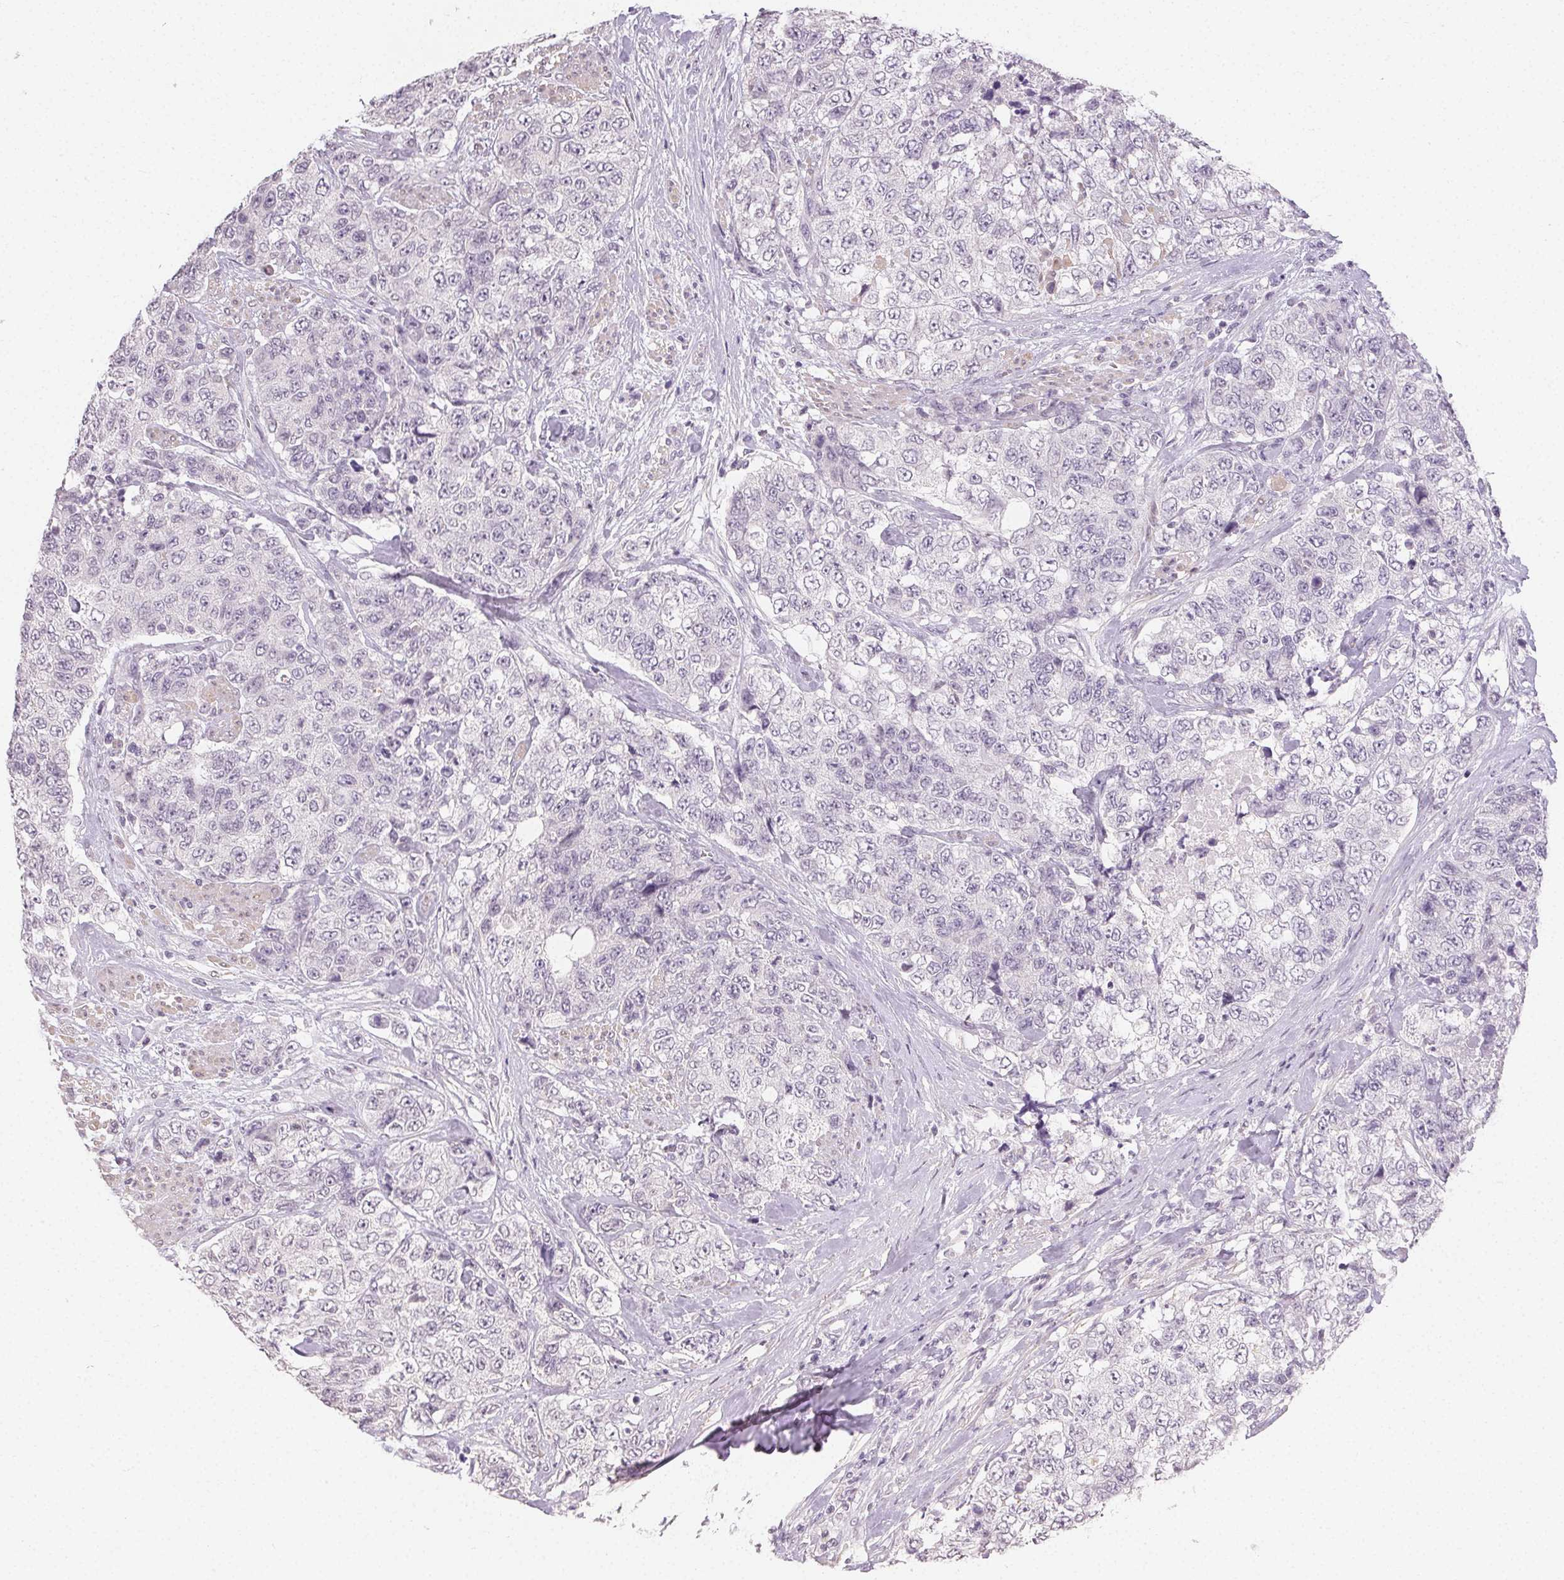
{"staining": {"intensity": "negative", "quantity": "none", "location": "none"}, "tissue": "urothelial cancer", "cell_type": "Tumor cells", "image_type": "cancer", "snomed": [{"axis": "morphology", "description": "Urothelial carcinoma, High grade"}, {"axis": "topography", "description": "Urinary bladder"}], "caption": "Protein analysis of urothelial cancer shows no significant staining in tumor cells.", "gene": "TMEM174", "patient": {"sex": "female", "age": 78}}